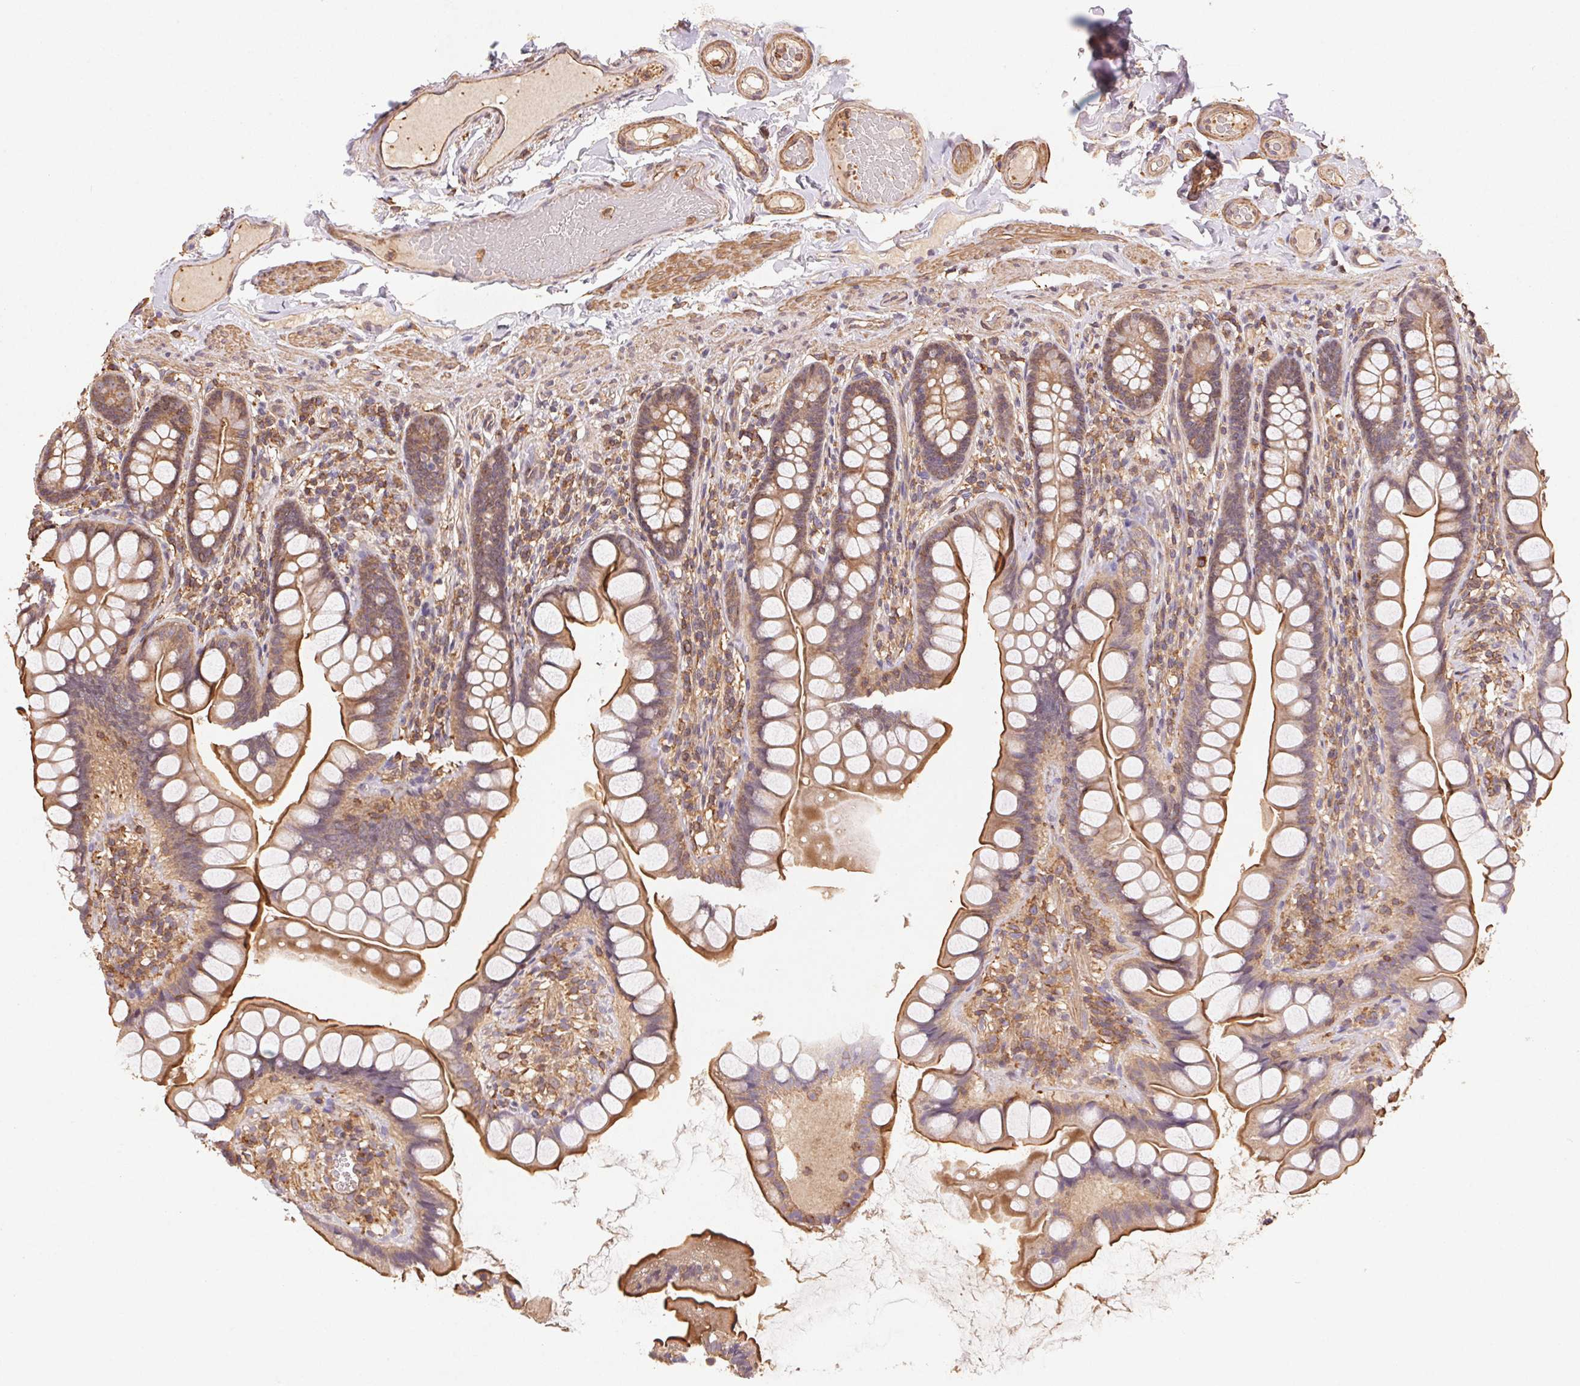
{"staining": {"intensity": "moderate", "quantity": ">75%", "location": "cytoplasmic/membranous"}, "tissue": "small intestine", "cell_type": "Glandular cells", "image_type": "normal", "snomed": [{"axis": "morphology", "description": "Normal tissue, NOS"}, {"axis": "topography", "description": "Small intestine"}], "caption": "Immunohistochemical staining of normal small intestine reveals medium levels of moderate cytoplasmic/membranous expression in about >75% of glandular cells.", "gene": "ATG10", "patient": {"sex": "male", "age": 70}}